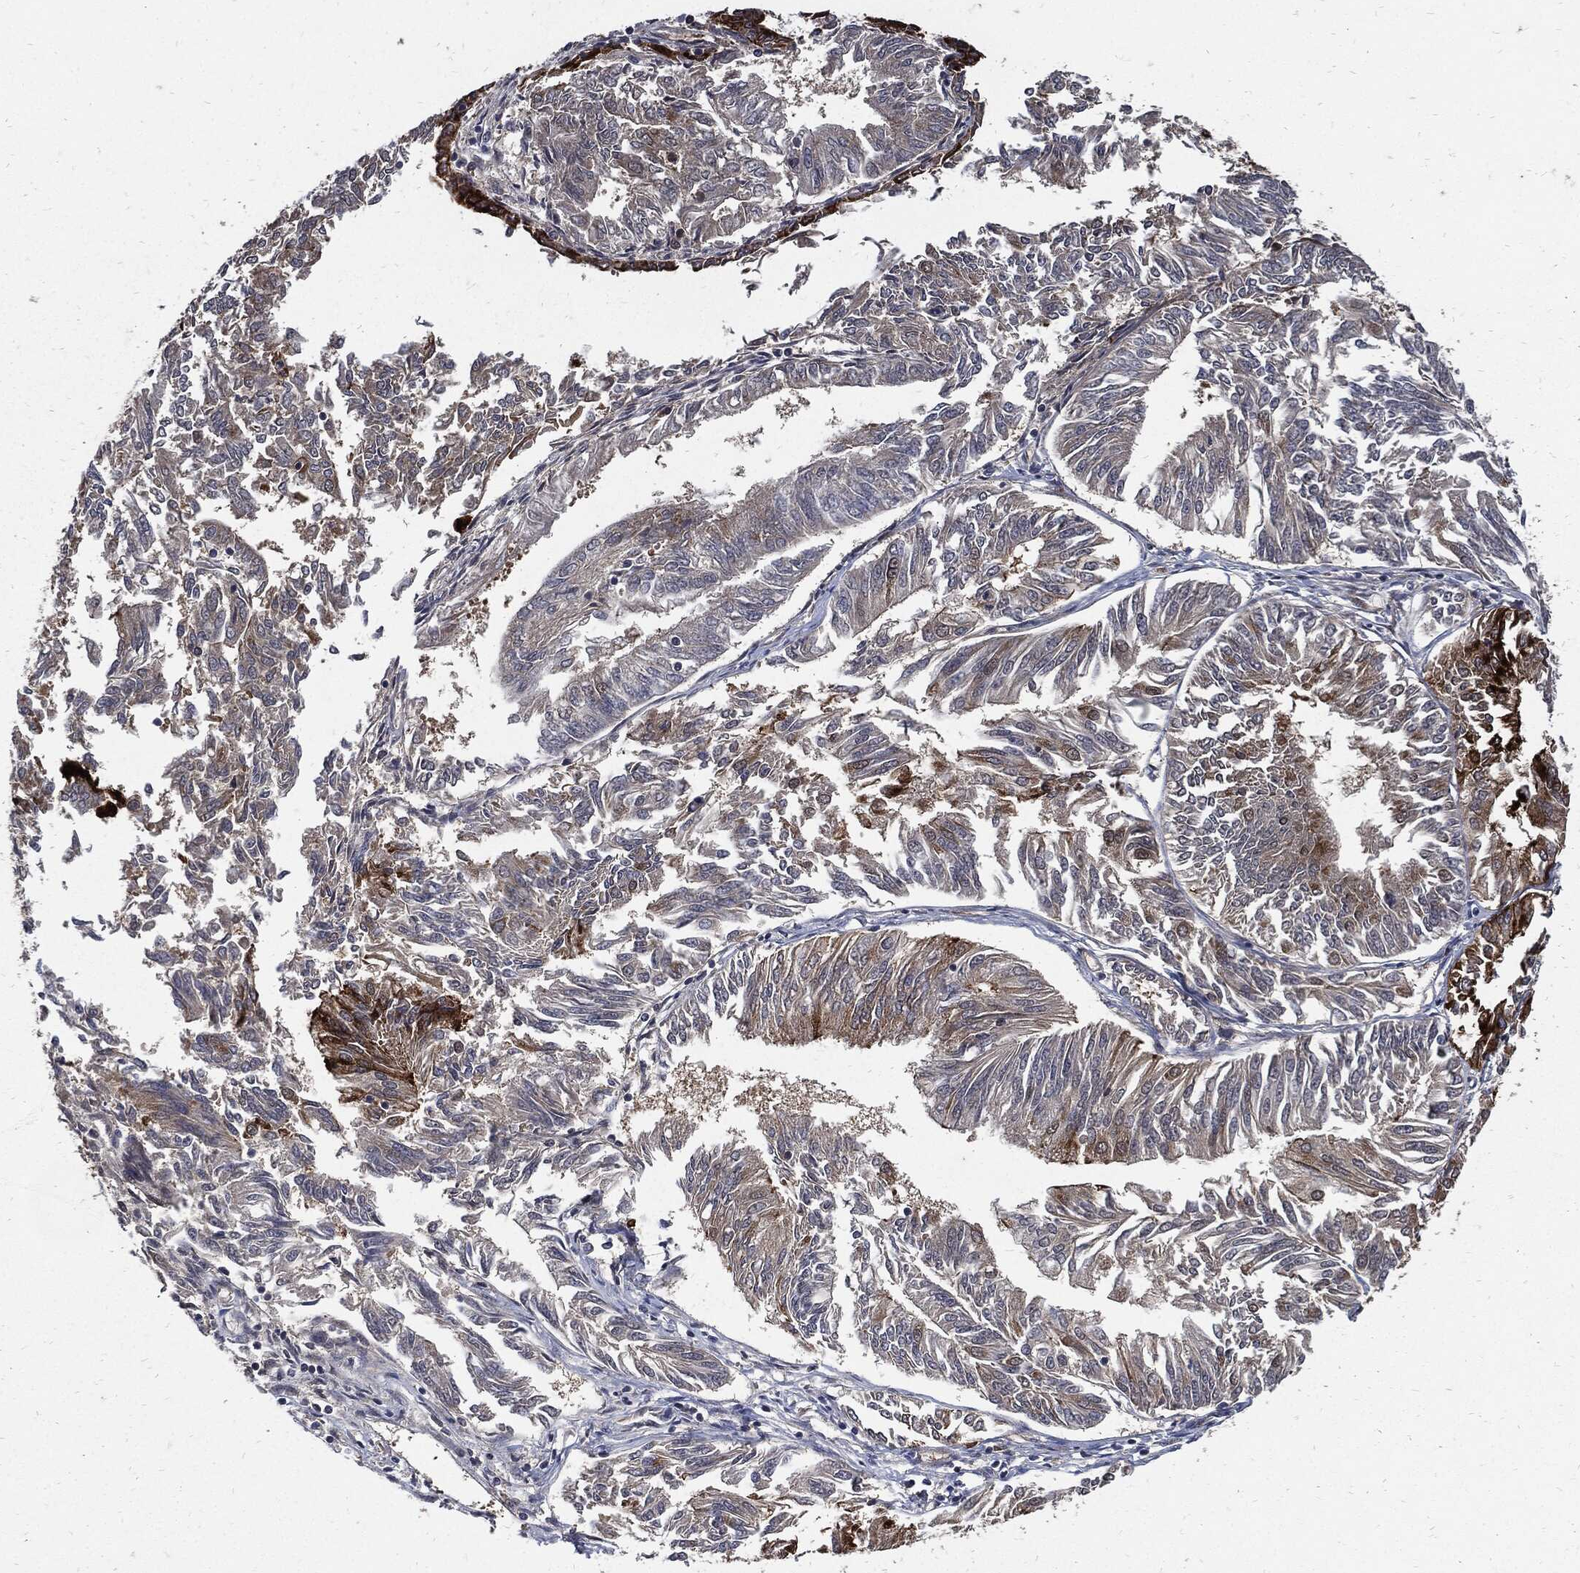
{"staining": {"intensity": "strong", "quantity": "<25%", "location": "cytoplasmic/membranous"}, "tissue": "endometrial cancer", "cell_type": "Tumor cells", "image_type": "cancer", "snomed": [{"axis": "morphology", "description": "Adenocarcinoma, NOS"}, {"axis": "topography", "description": "Endometrium"}], "caption": "Immunohistochemical staining of adenocarcinoma (endometrial) reveals medium levels of strong cytoplasmic/membranous protein positivity in approximately <25% of tumor cells.", "gene": "CLU", "patient": {"sex": "female", "age": 58}}